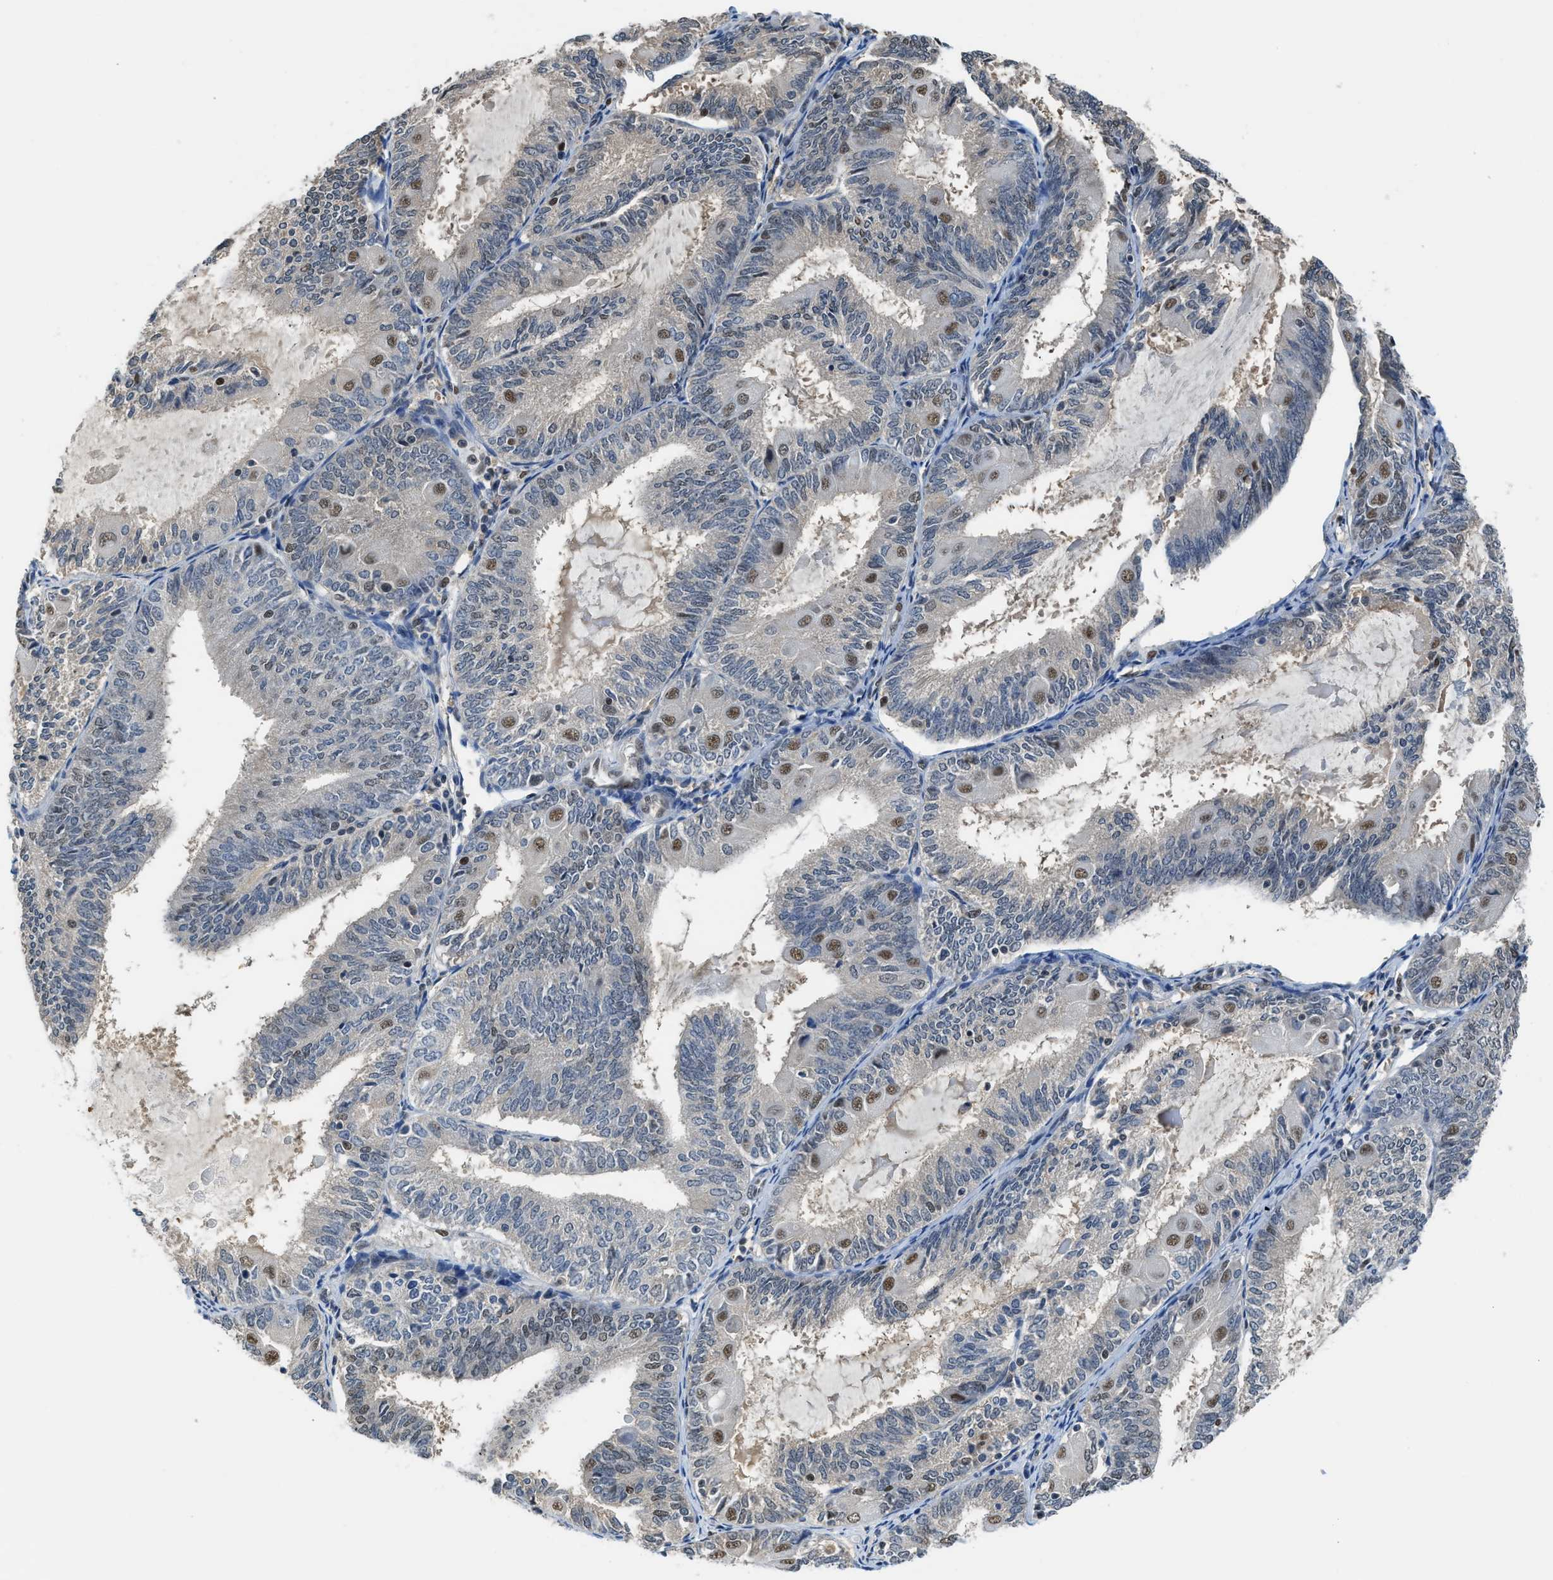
{"staining": {"intensity": "moderate", "quantity": "<25%", "location": "nuclear"}, "tissue": "endometrial cancer", "cell_type": "Tumor cells", "image_type": "cancer", "snomed": [{"axis": "morphology", "description": "Adenocarcinoma, NOS"}, {"axis": "topography", "description": "Endometrium"}], "caption": "Human endometrial cancer stained with a protein marker displays moderate staining in tumor cells.", "gene": "ALX1", "patient": {"sex": "female", "age": 81}}